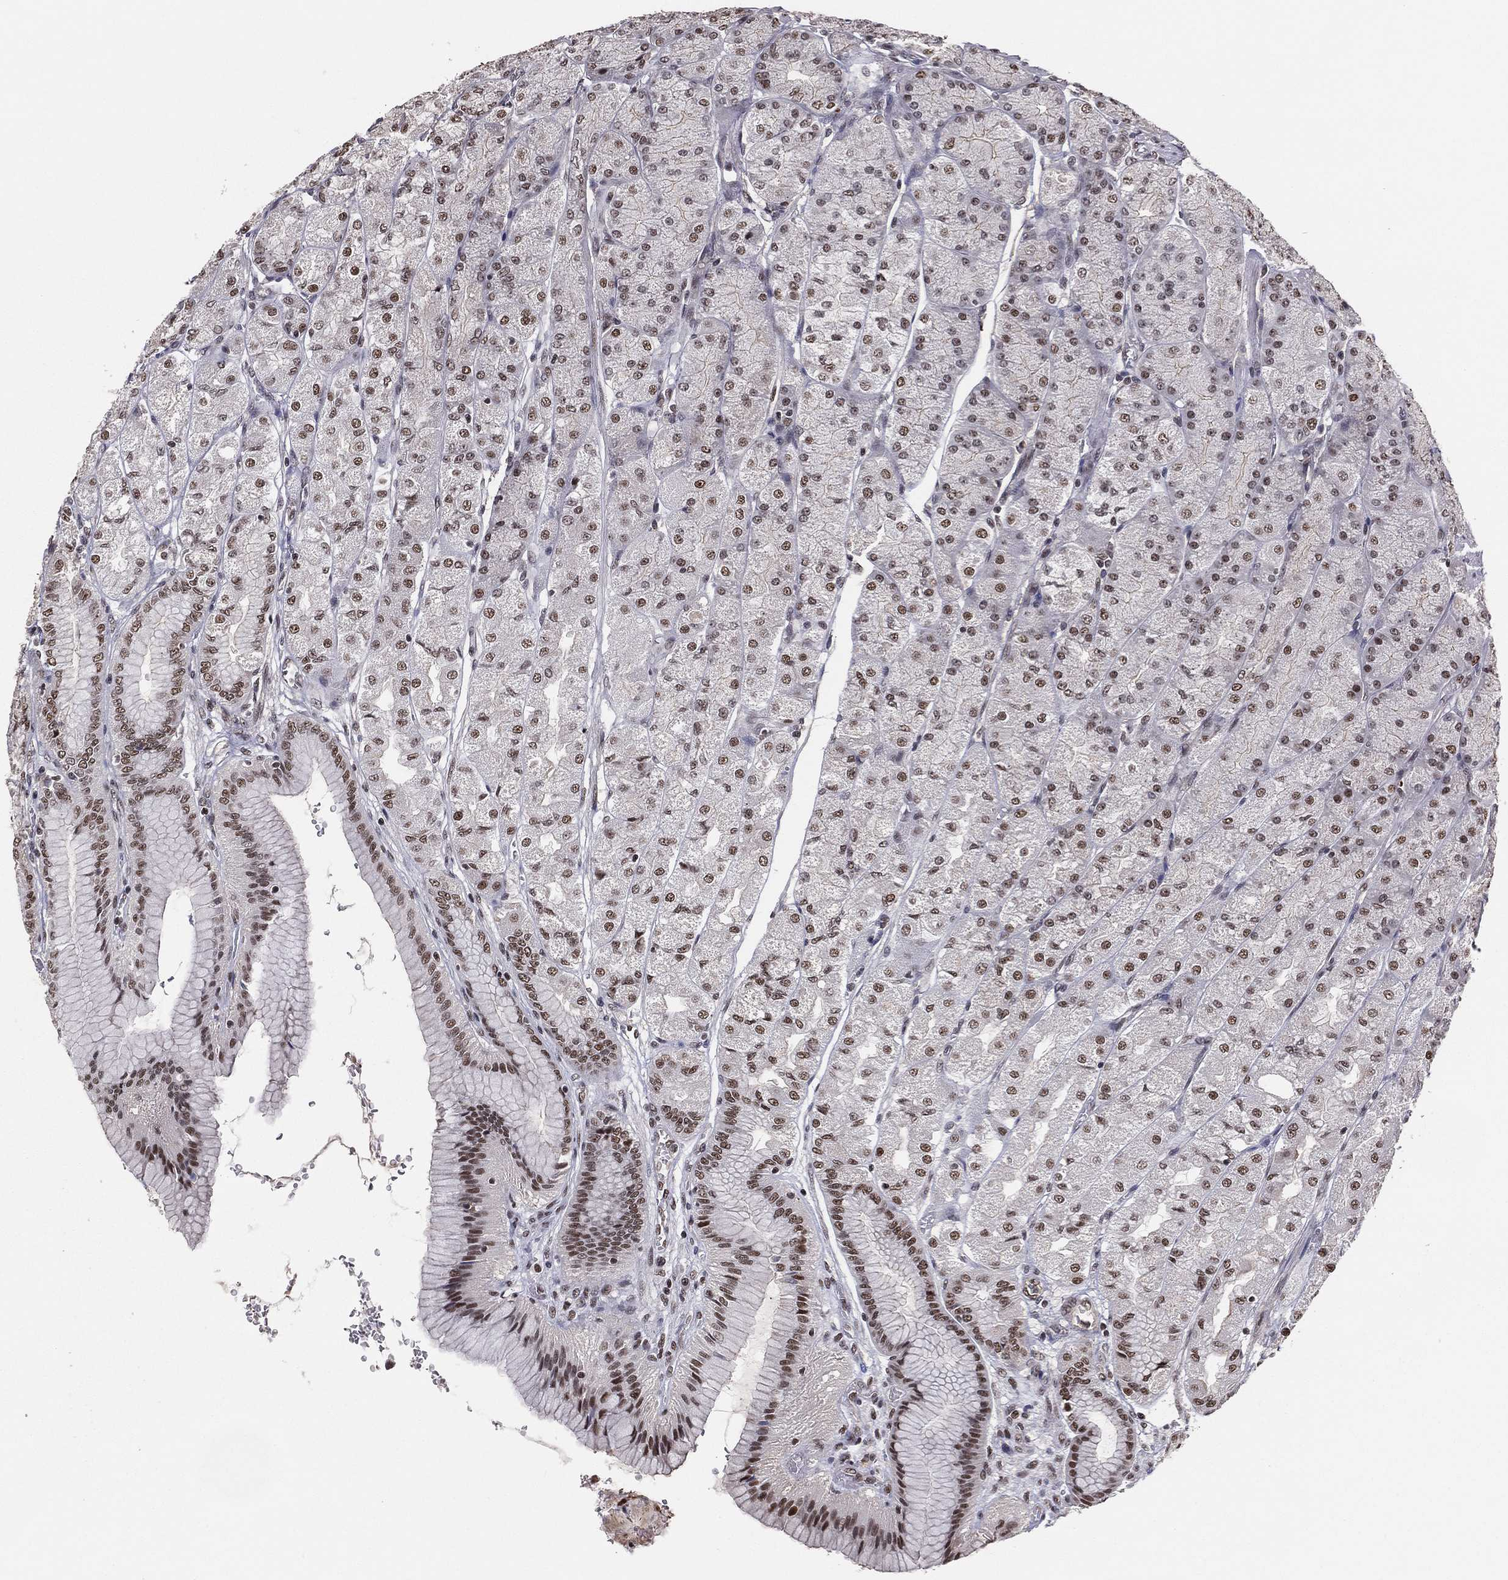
{"staining": {"intensity": "strong", "quantity": "25%-75%", "location": "nuclear"}, "tissue": "stomach", "cell_type": "Glandular cells", "image_type": "normal", "snomed": [{"axis": "morphology", "description": "Normal tissue, NOS"}, {"axis": "morphology", "description": "Adenocarcinoma, NOS"}, {"axis": "morphology", "description": "Adenocarcinoma, High grade"}, {"axis": "topography", "description": "Stomach, upper"}, {"axis": "topography", "description": "Stomach"}], "caption": "Stomach was stained to show a protein in brown. There is high levels of strong nuclear expression in approximately 25%-75% of glandular cells. (DAB IHC, brown staining for protein, blue staining for nuclei).", "gene": "GPALPP1", "patient": {"sex": "female", "age": 65}}